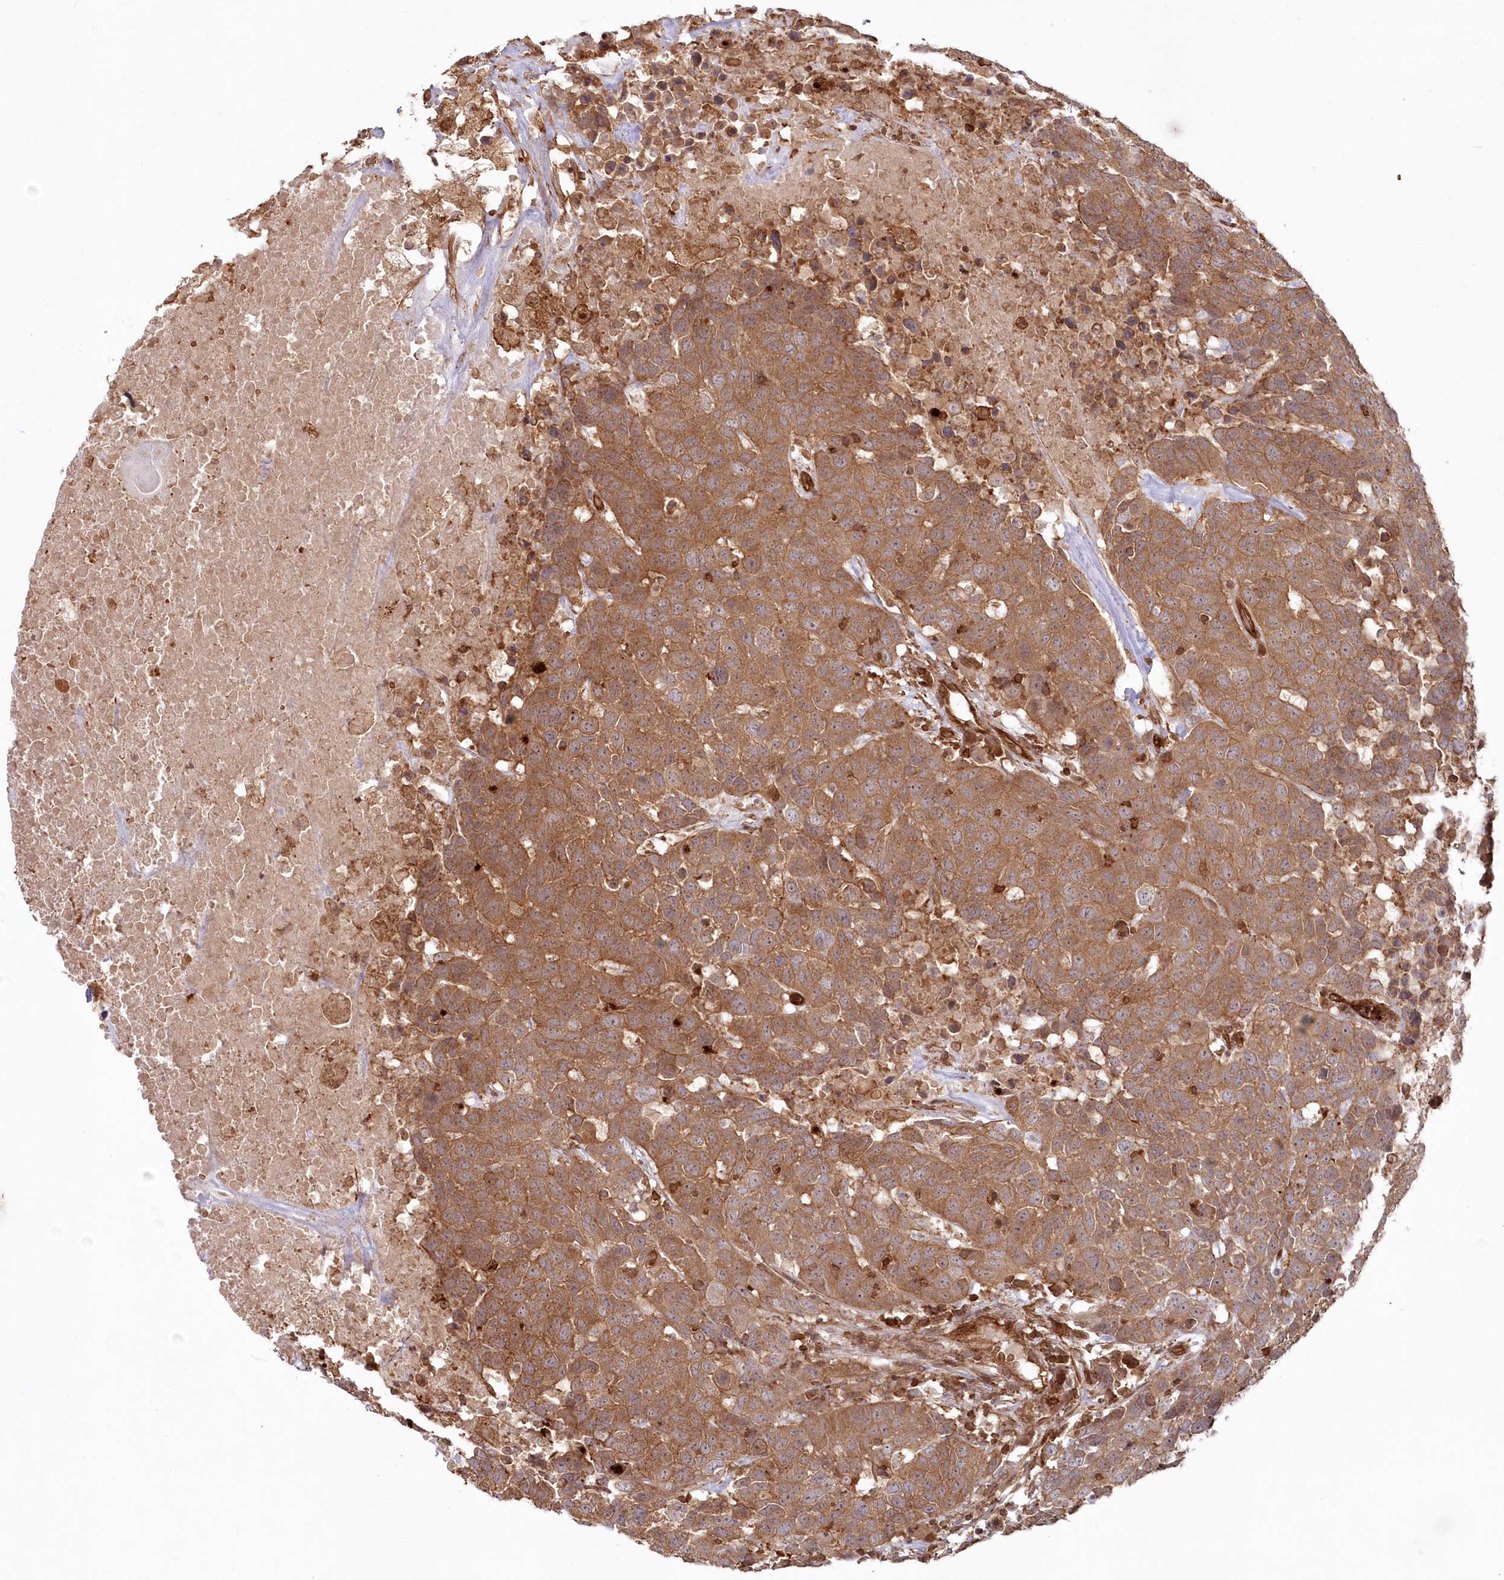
{"staining": {"intensity": "moderate", "quantity": ">75%", "location": "cytoplasmic/membranous"}, "tissue": "head and neck cancer", "cell_type": "Tumor cells", "image_type": "cancer", "snomed": [{"axis": "morphology", "description": "Squamous cell carcinoma, NOS"}, {"axis": "topography", "description": "Head-Neck"}], "caption": "Head and neck cancer (squamous cell carcinoma) stained for a protein (brown) reveals moderate cytoplasmic/membranous positive positivity in about >75% of tumor cells.", "gene": "RGCC", "patient": {"sex": "male", "age": 66}}